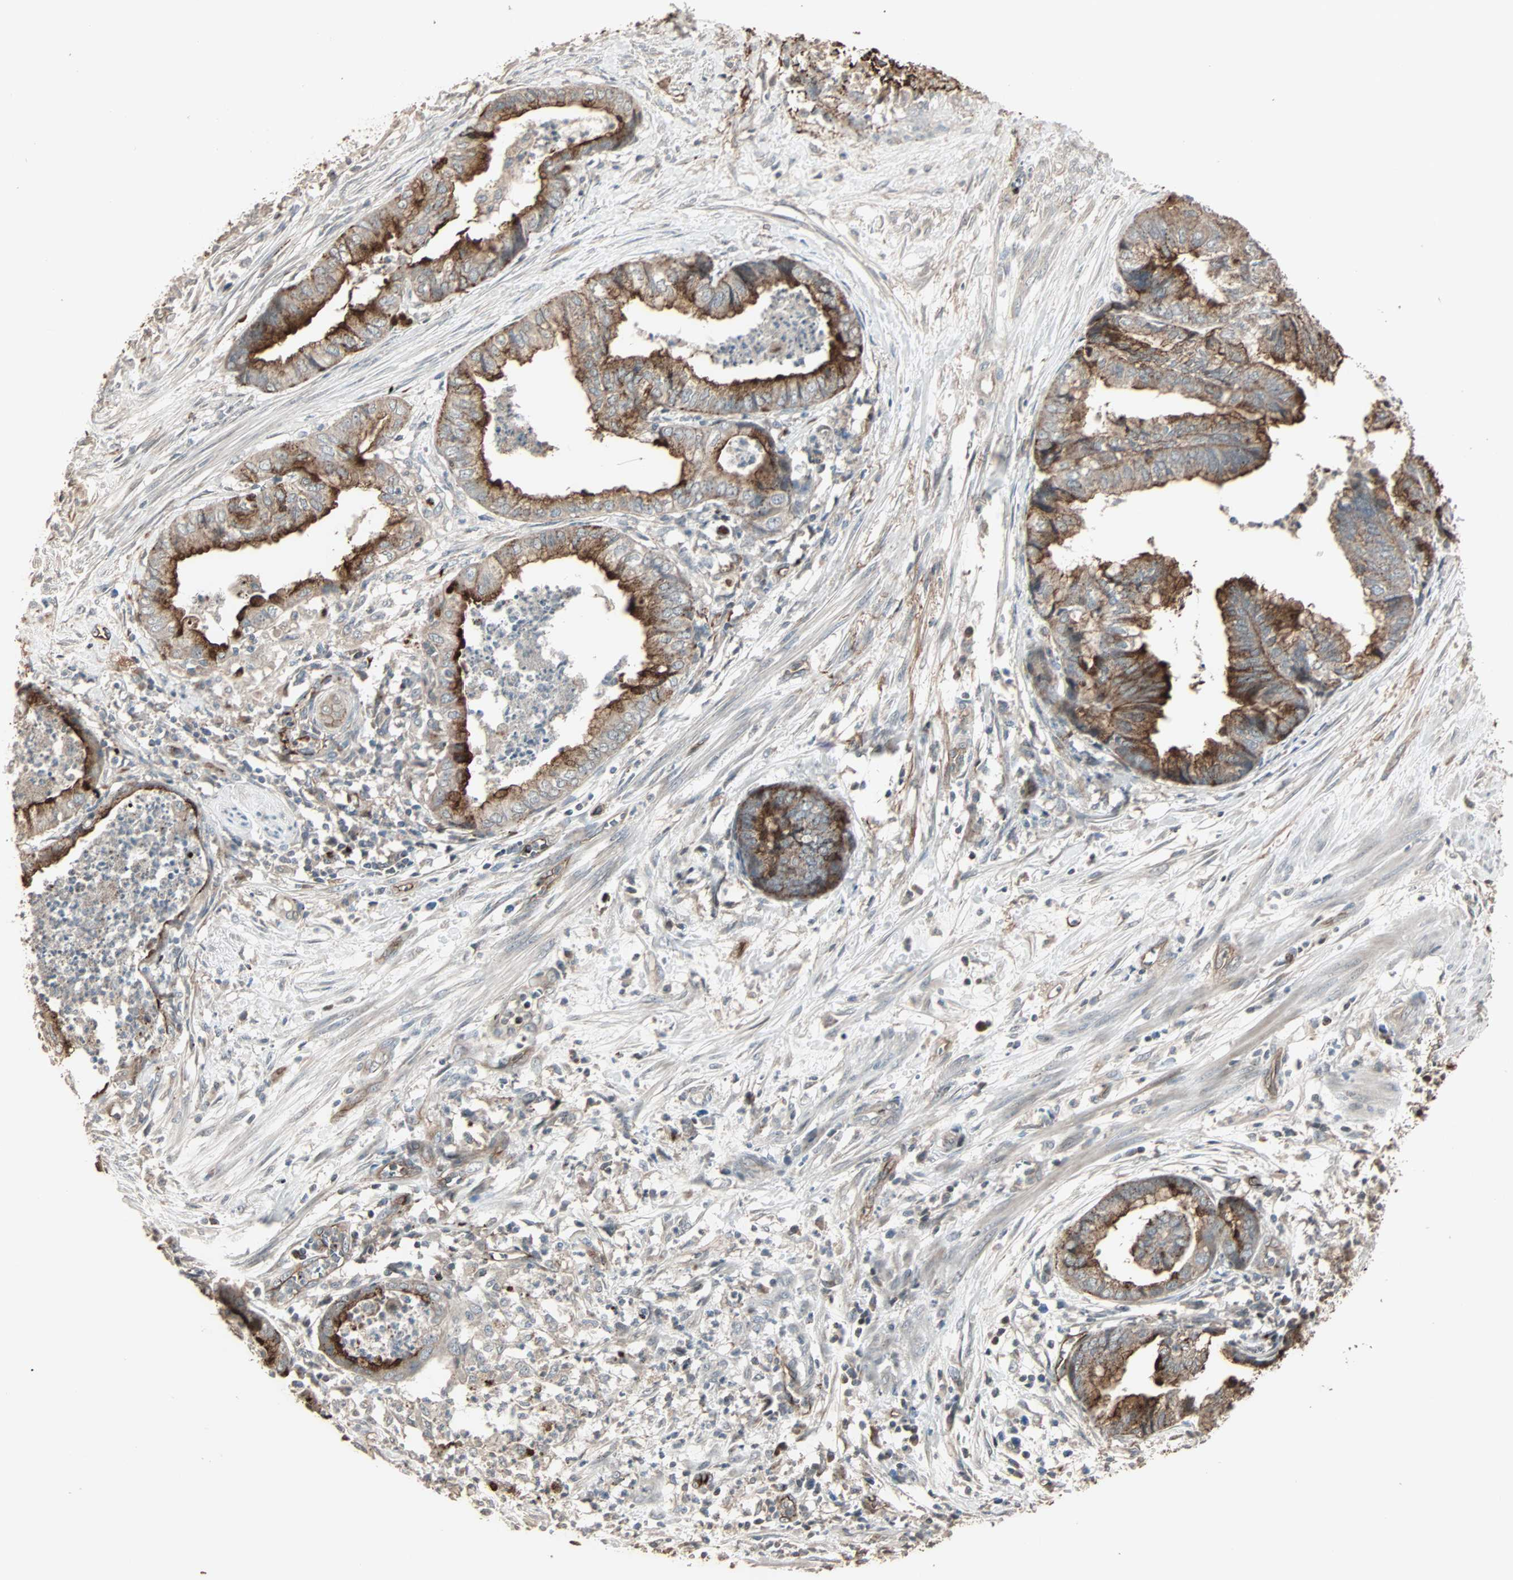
{"staining": {"intensity": "strong", "quantity": "25%-75%", "location": "cytoplasmic/membranous"}, "tissue": "endometrial cancer", "cell_type": "Tumor cells", "image_type": "cancer", "snomed": [{"axis": "morphology", "description": "Necrosis, NOS"}, {"axis": "morphology", "description": "Adenocarcinoma, NOS"}, {"axis": "topography", "description": "Endometrium"}], "caption": "Adenocarcinoma (endometrial) stained with a protein marker demonstrates strong staining in tumor cells.", "gene": "CALCRL", "patient": {"sex": "female", "age": 79}}